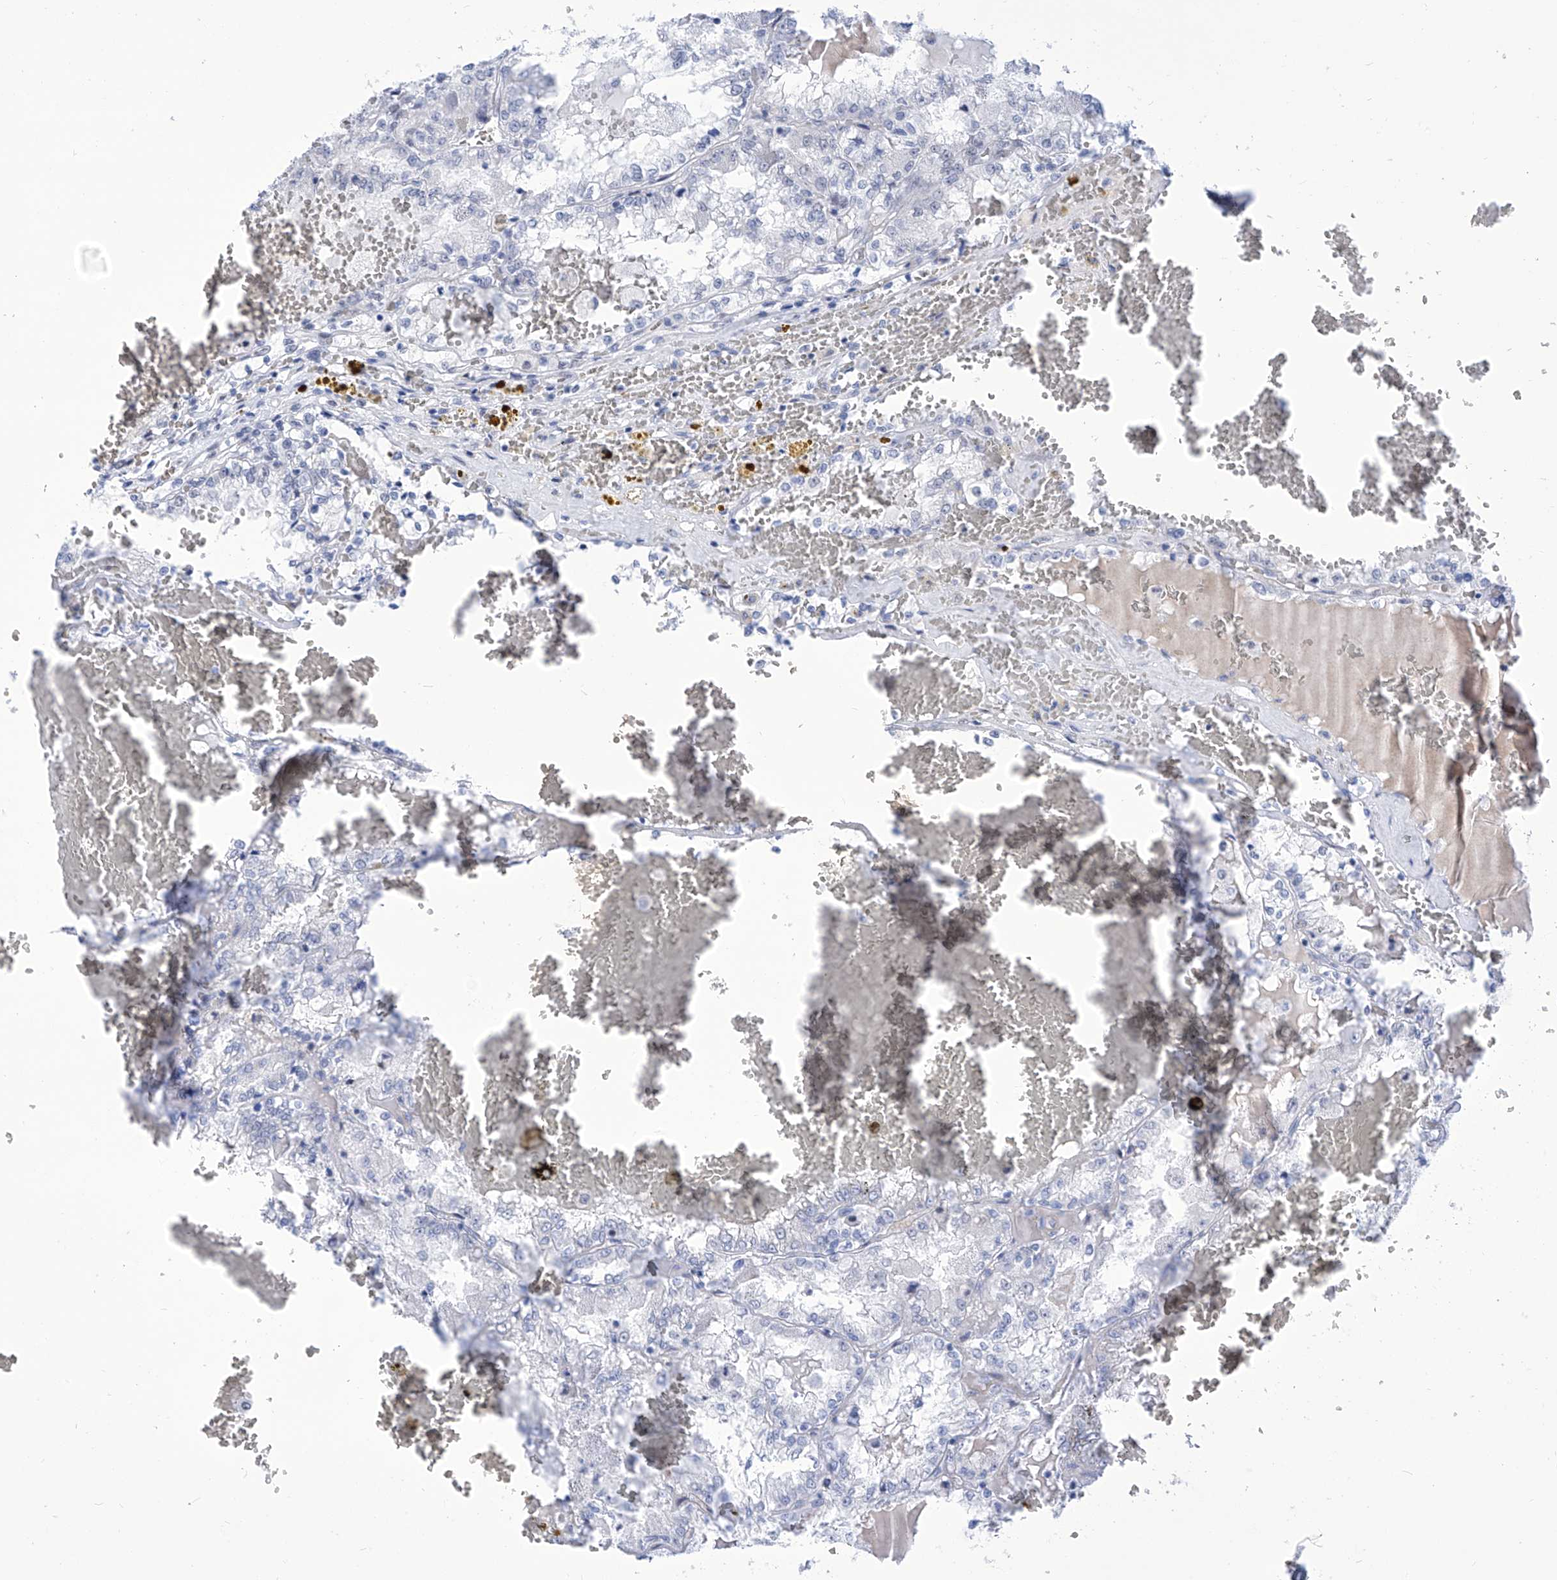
{"staining": {"intensity": "negative", "quantity": "none", "location": "none"}, "tissue": "renal cancer", "cell_type": "Tumor cells", "image_type": "cancer", "snomed": [{"axis": "morphology", "description": "Adenocarcinoma, NOS"}, {"axis": "topography", "description": "Kidney"}], "caption": "This photomicrograph is of renal adenocarcinoma stained with immunohistochemistry to label a protein in brown with the nuclei are counter-stained blue. There is no expression in tumor cells.", "gene": "SART1", "patient": {"sex": "female", "age": 56}}